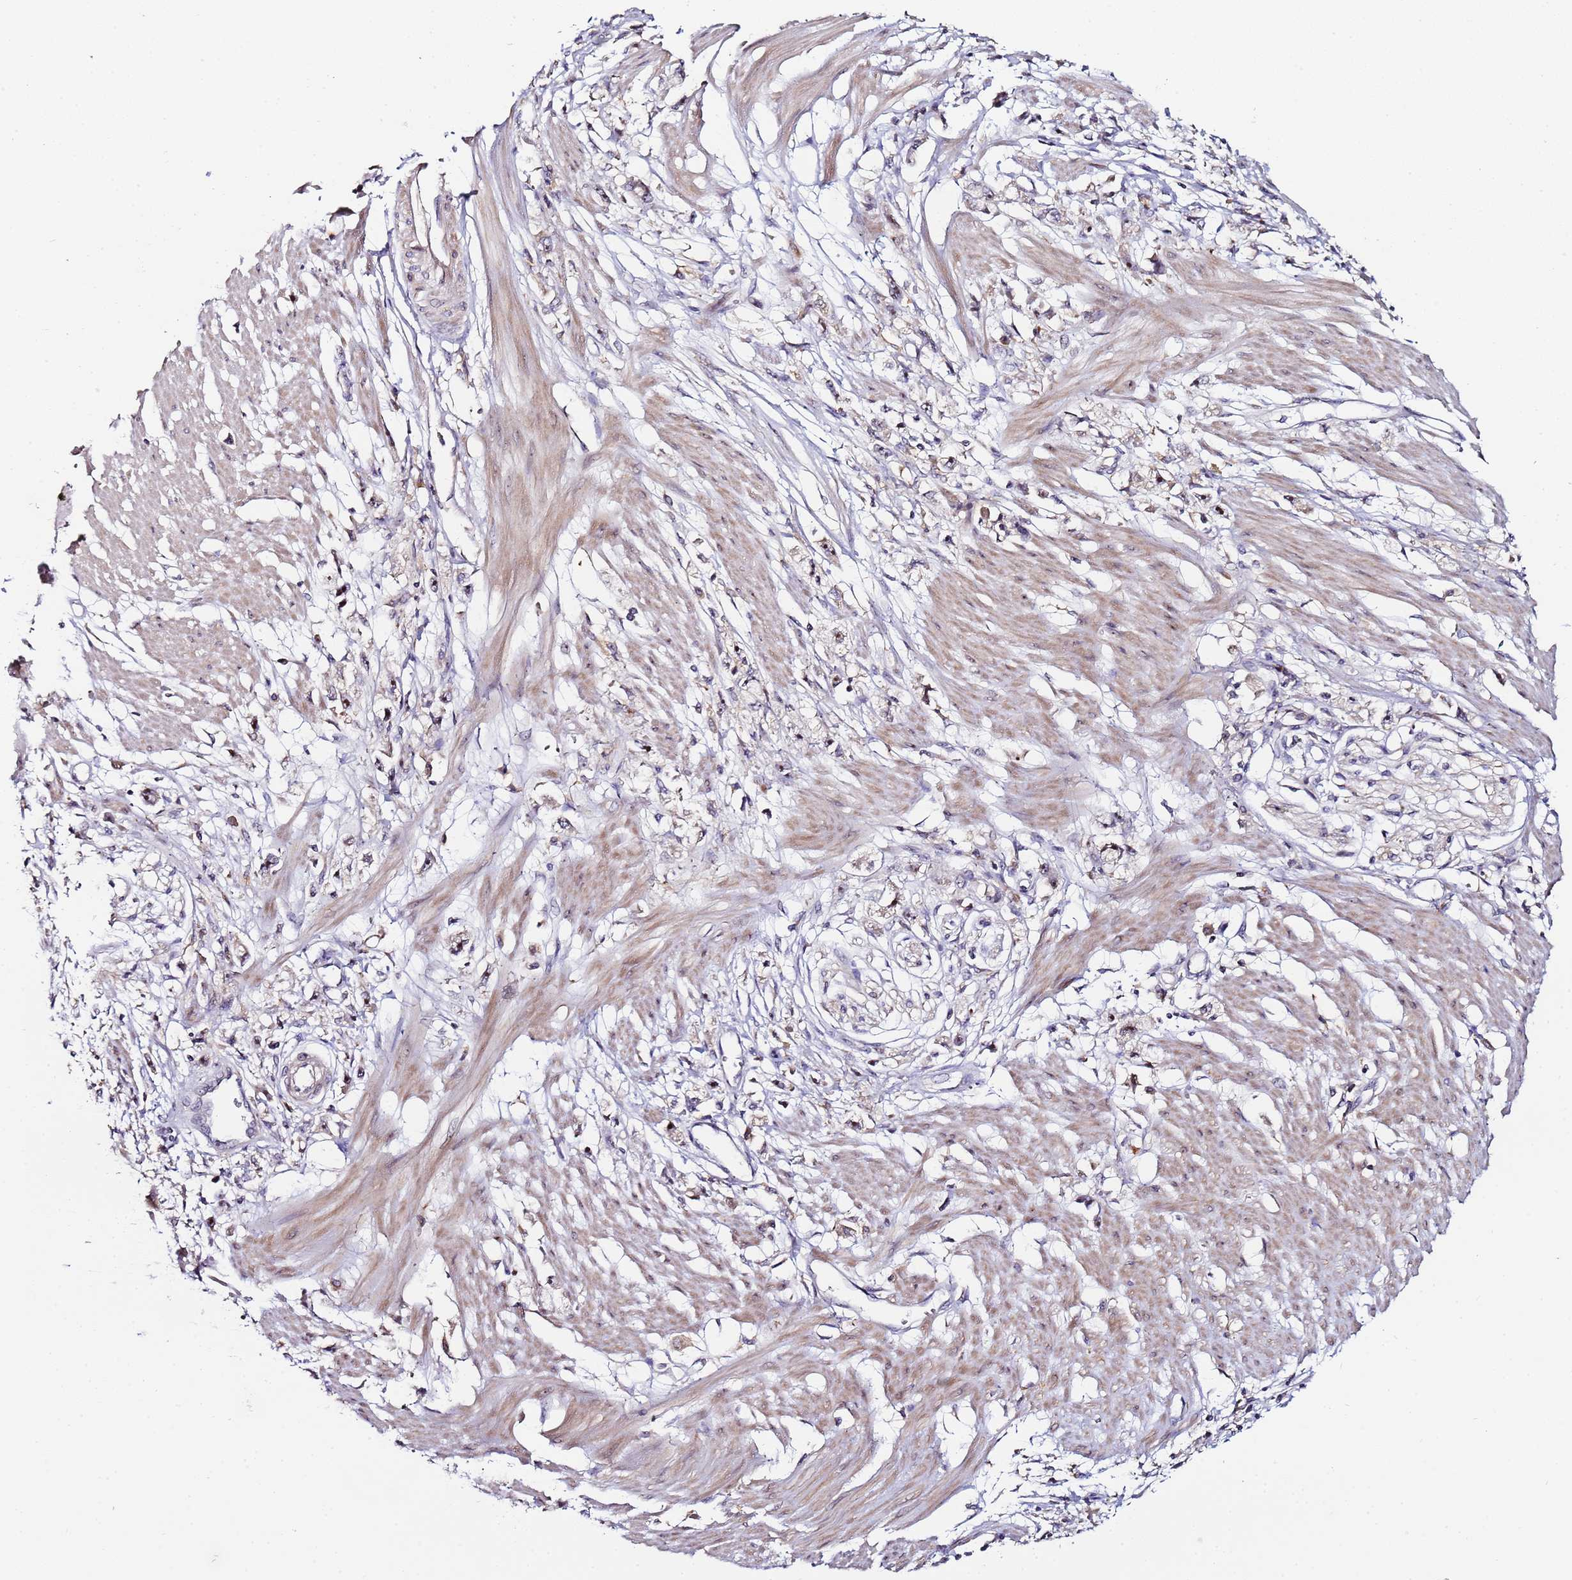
{"staining": {"intensity": "weak", "quantity": "25%-75%", "location": "nuclear"}, "tissue": "stomach cancer", "cell_type": "Tumor cells", "image_type": "cancer", "snomed": [{"axis": "morphology", "description": "Adenocarcinoma, NOS"}, {"axis": "topography", "description": "Stomach"}], "caption": "Weak nuclear expression for a protein is appreciated in approximately 25%-75% of tumor cells of stomach adenocarcinoma using IHC.", "gene": "KRI1", "patient": {"sex": "female", "age": 59}}